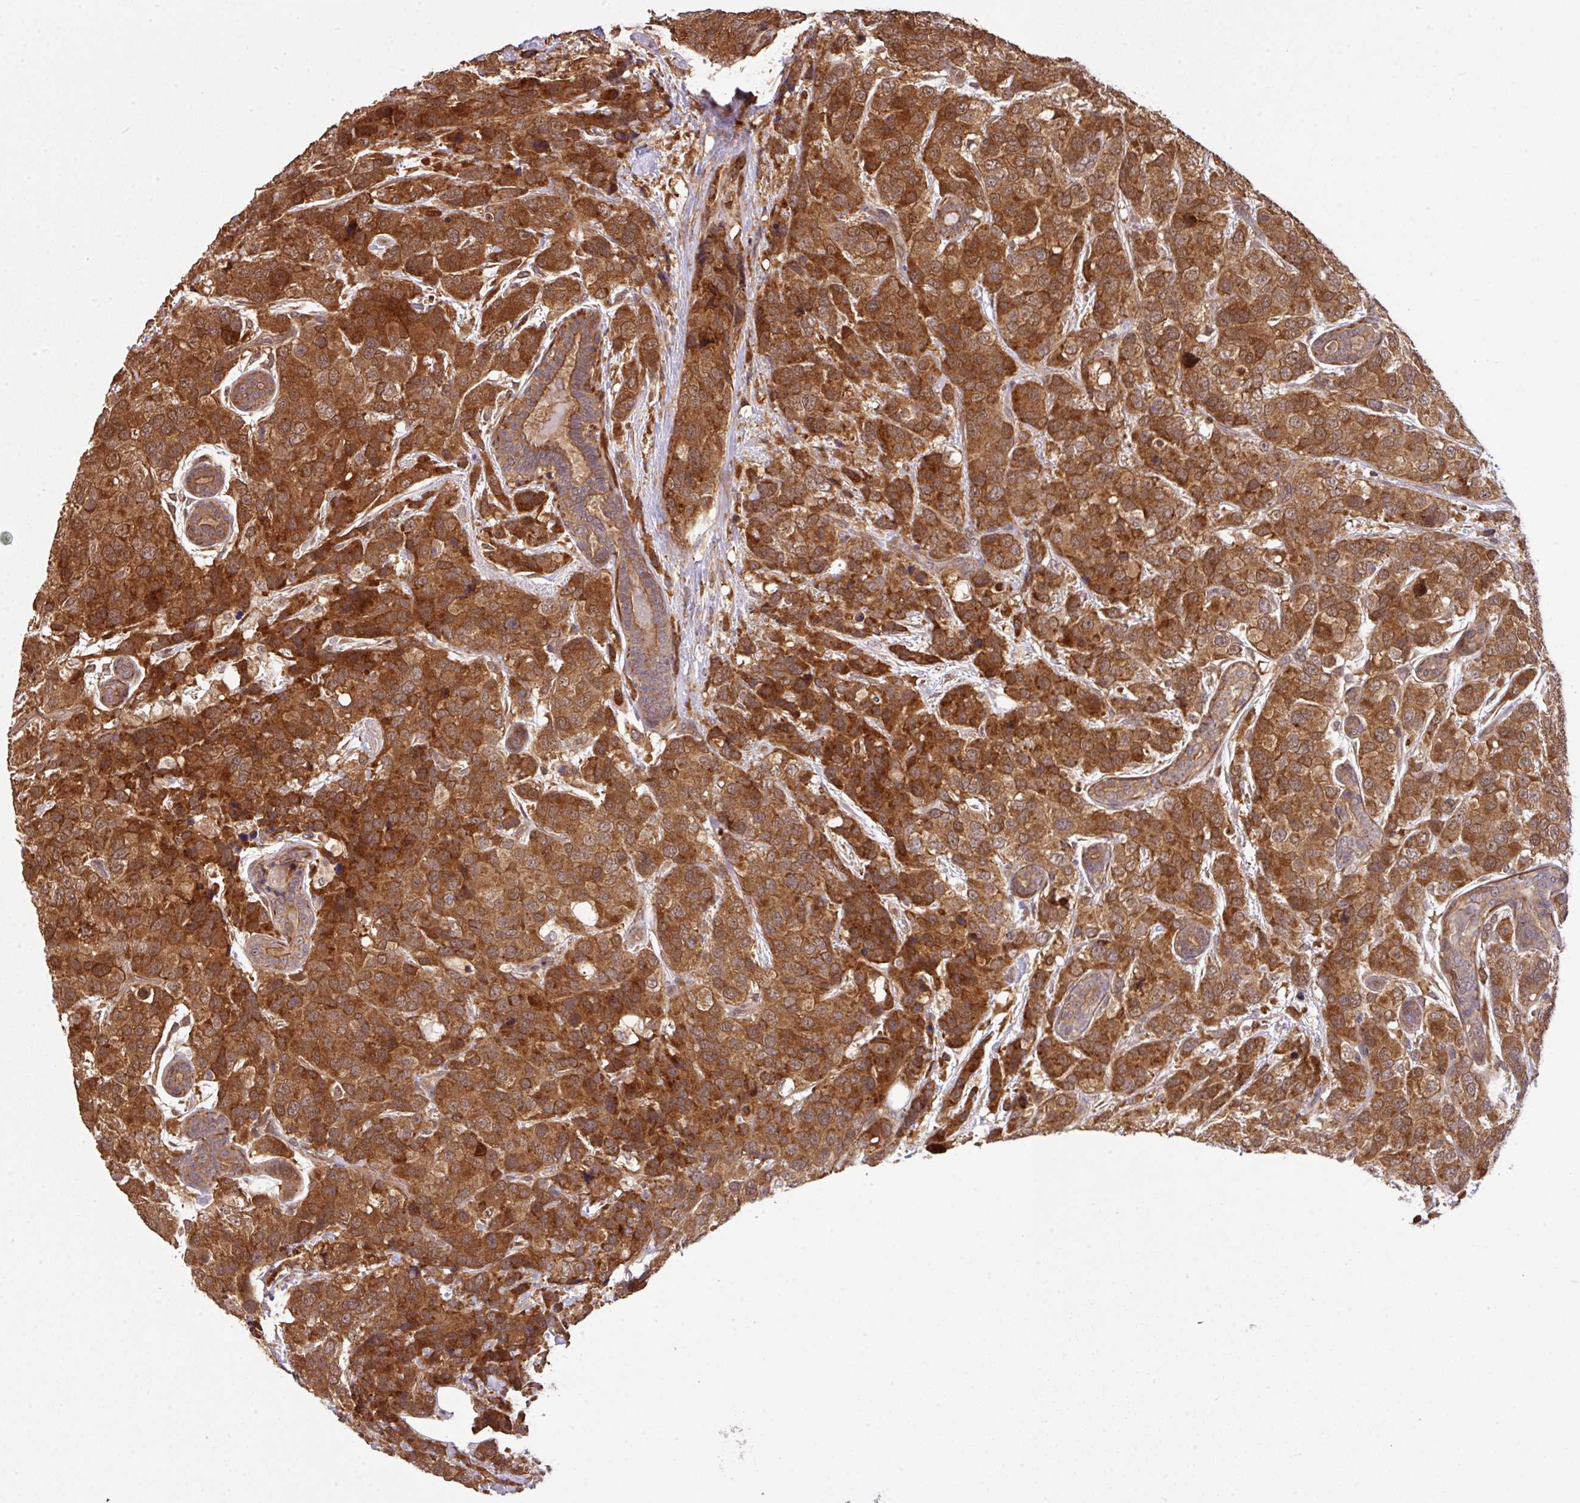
{"staining": {"intensity": "strong", "quantity": ">75%", "location": "cytoplasmic/membranous,nuclear"}, "tissue": "breast cancer", "cell_type": "Tumor cells", "image_type": "cancer", "snomed": [{"axis": "morphology", "description": "Lobular carcinoma"}, {"axis": "topography", "description": "Breast"}], "caption": "Strong cytoplasmic/membranous and nuclear staining for a protein is present in approximately >75% of tumor cells of breast cancer using immunohistochemistry (IHC).", "gene": "ARPIN", "patient": {"sex": "female", "age": 59}}